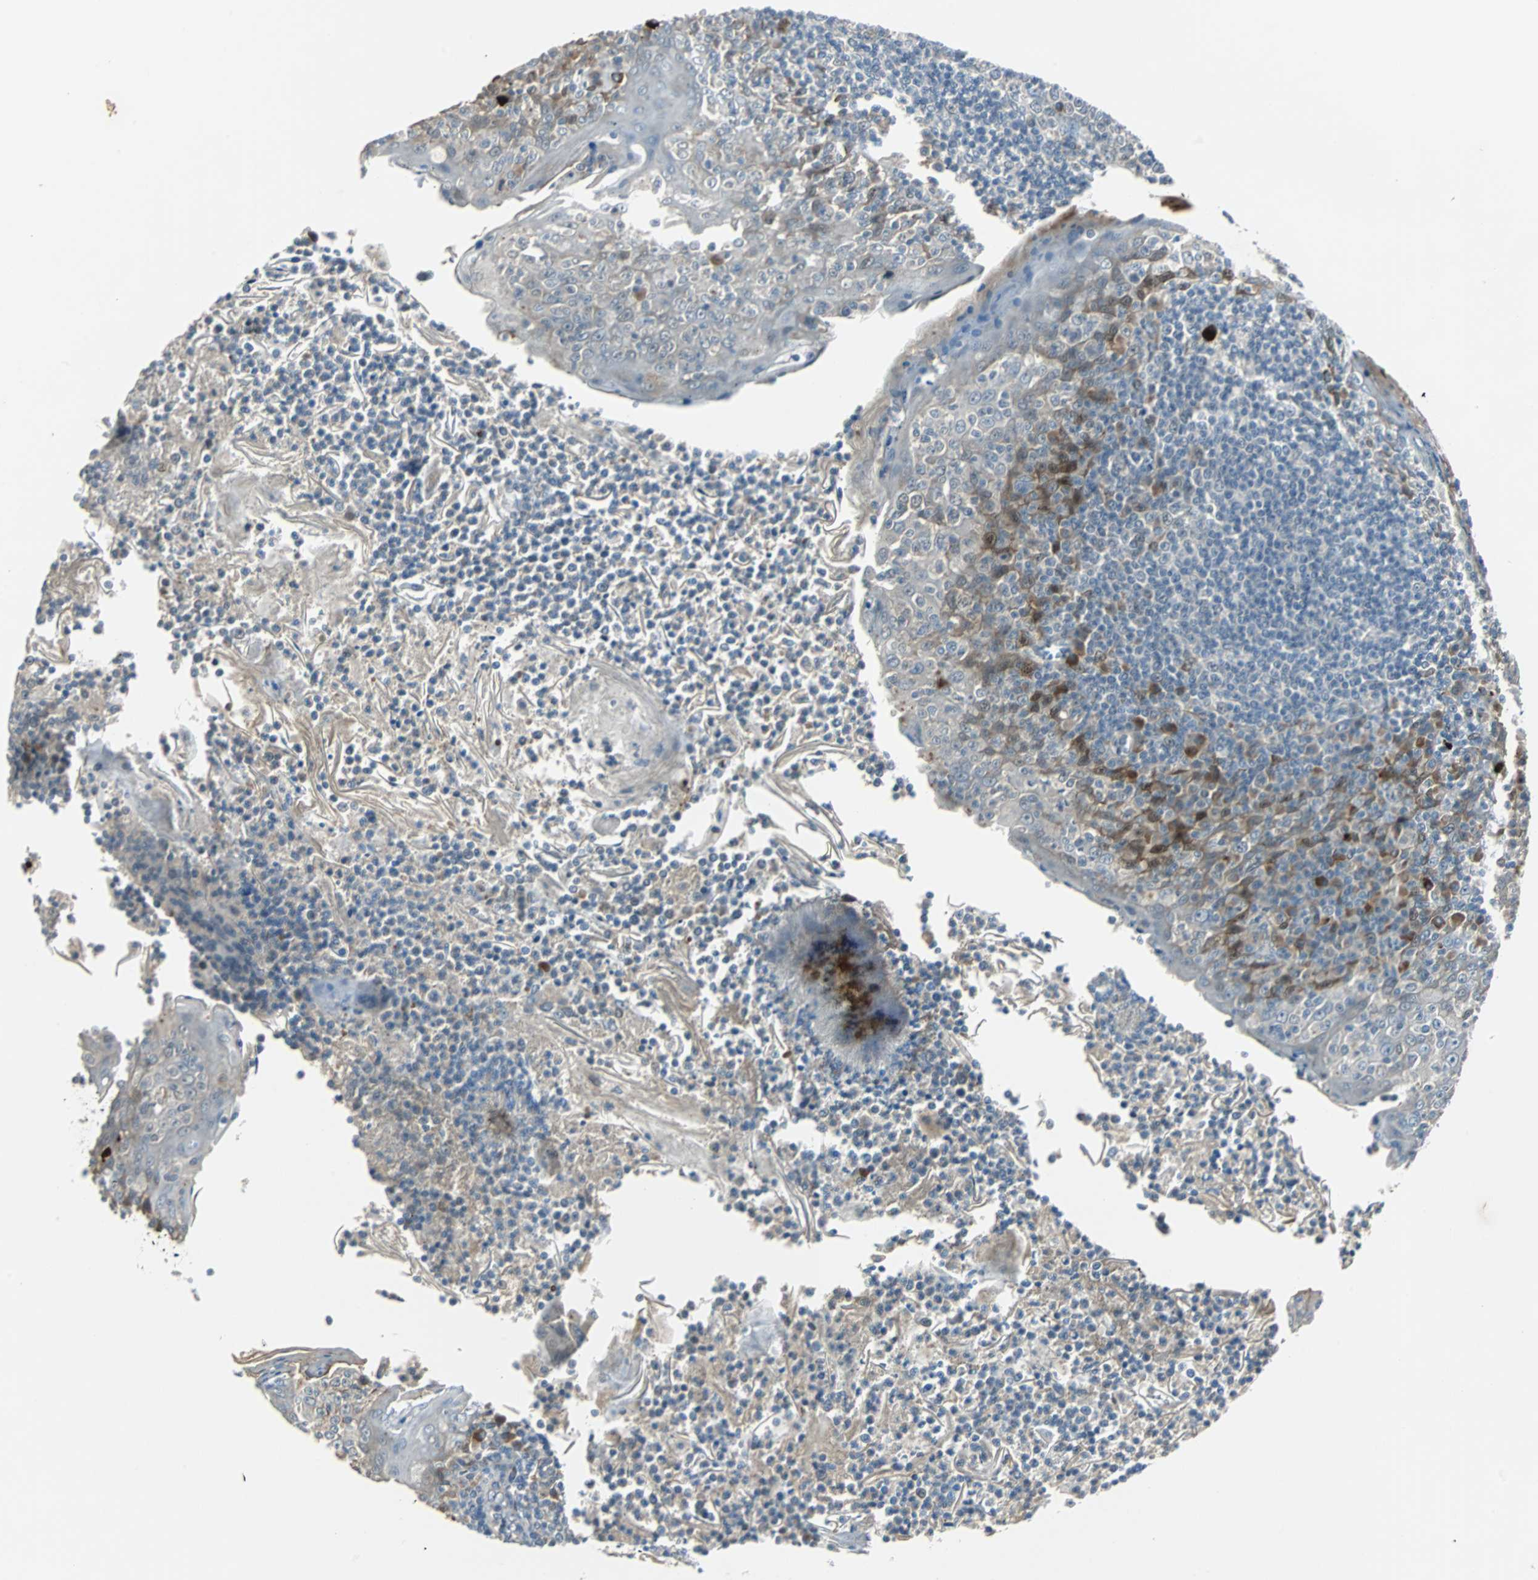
{"staining": {"intensity": "negative", "quantity": "none", "location": "none"}, "tissue": "tonsil", "cell_type": "Germinal center cells", "image_type": "normal", "snomed": [{"axis": "morphology", "description": "Normal tissue, NOS"}, {"axis": "topography", "description": "Tonsil"}], "caption": "Immunohistochemistry (IHC) micrograph of normal tonsil stained for a protein (brown), which reveals no expression in germinal center cells.", "gene": "FHL2", "patient": {"sex": "male", "age": 31}}